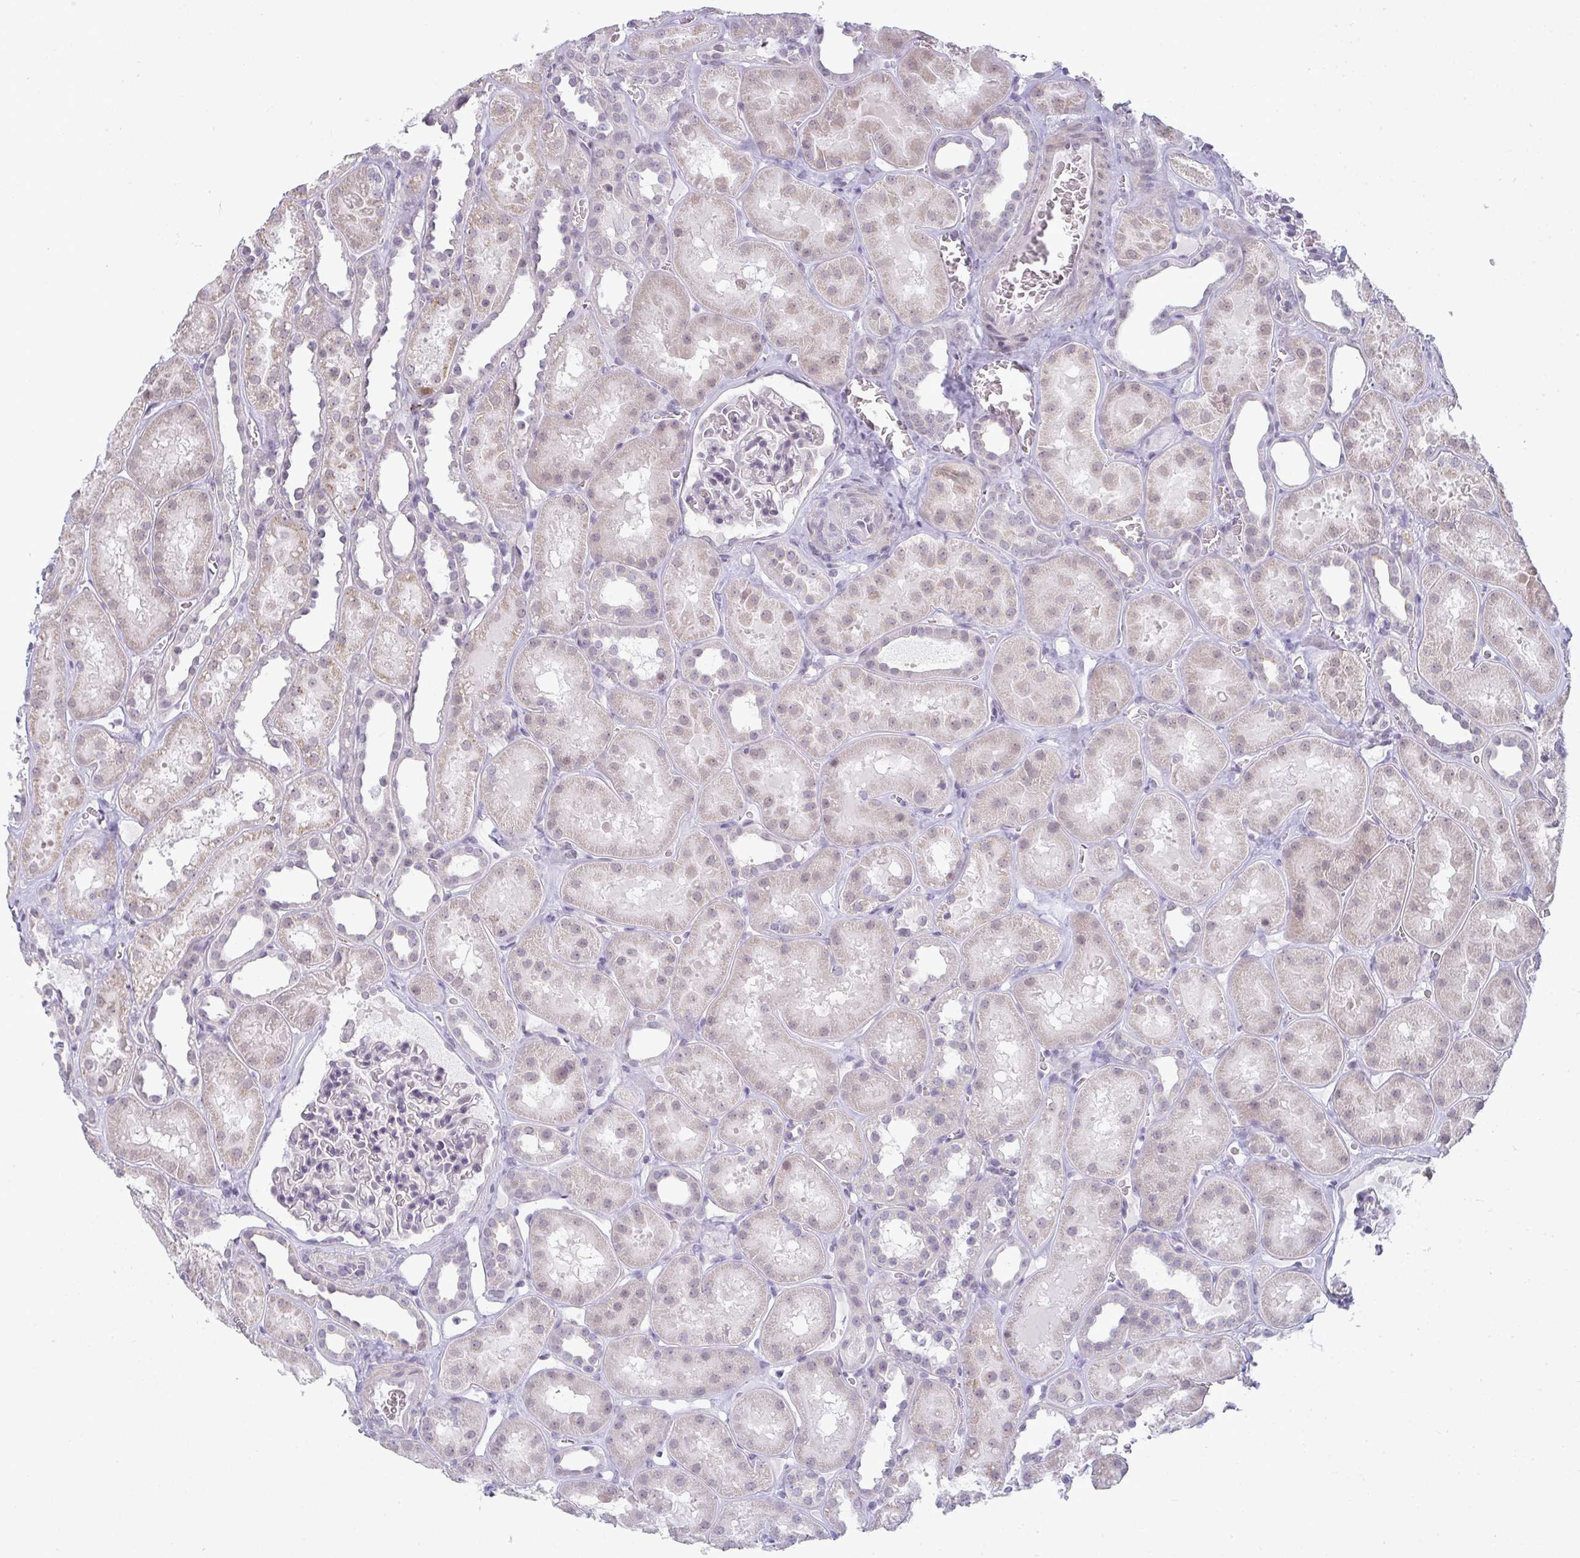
{"staining": {"intensity": "negative", "quantity": "none", "location": "none"}, "tissue": "kidney", "cell_type": "Cells in glomeruli", "image_type": "normal", "snomed": [{"axis": "morphology", "description": "Normal tissue, NOS"}, {"axis": "topography", "description": "Kidney"}], "caption": "Cells in glomeruli are negative for brown protein staining in benign kidney. Brightfield microscopy of IHC stained with DAB (brown) and hematoxylin (blue), captured at high magnification.", "gene": "TEX33", "patient": {"sex": "female", "age": 41}}